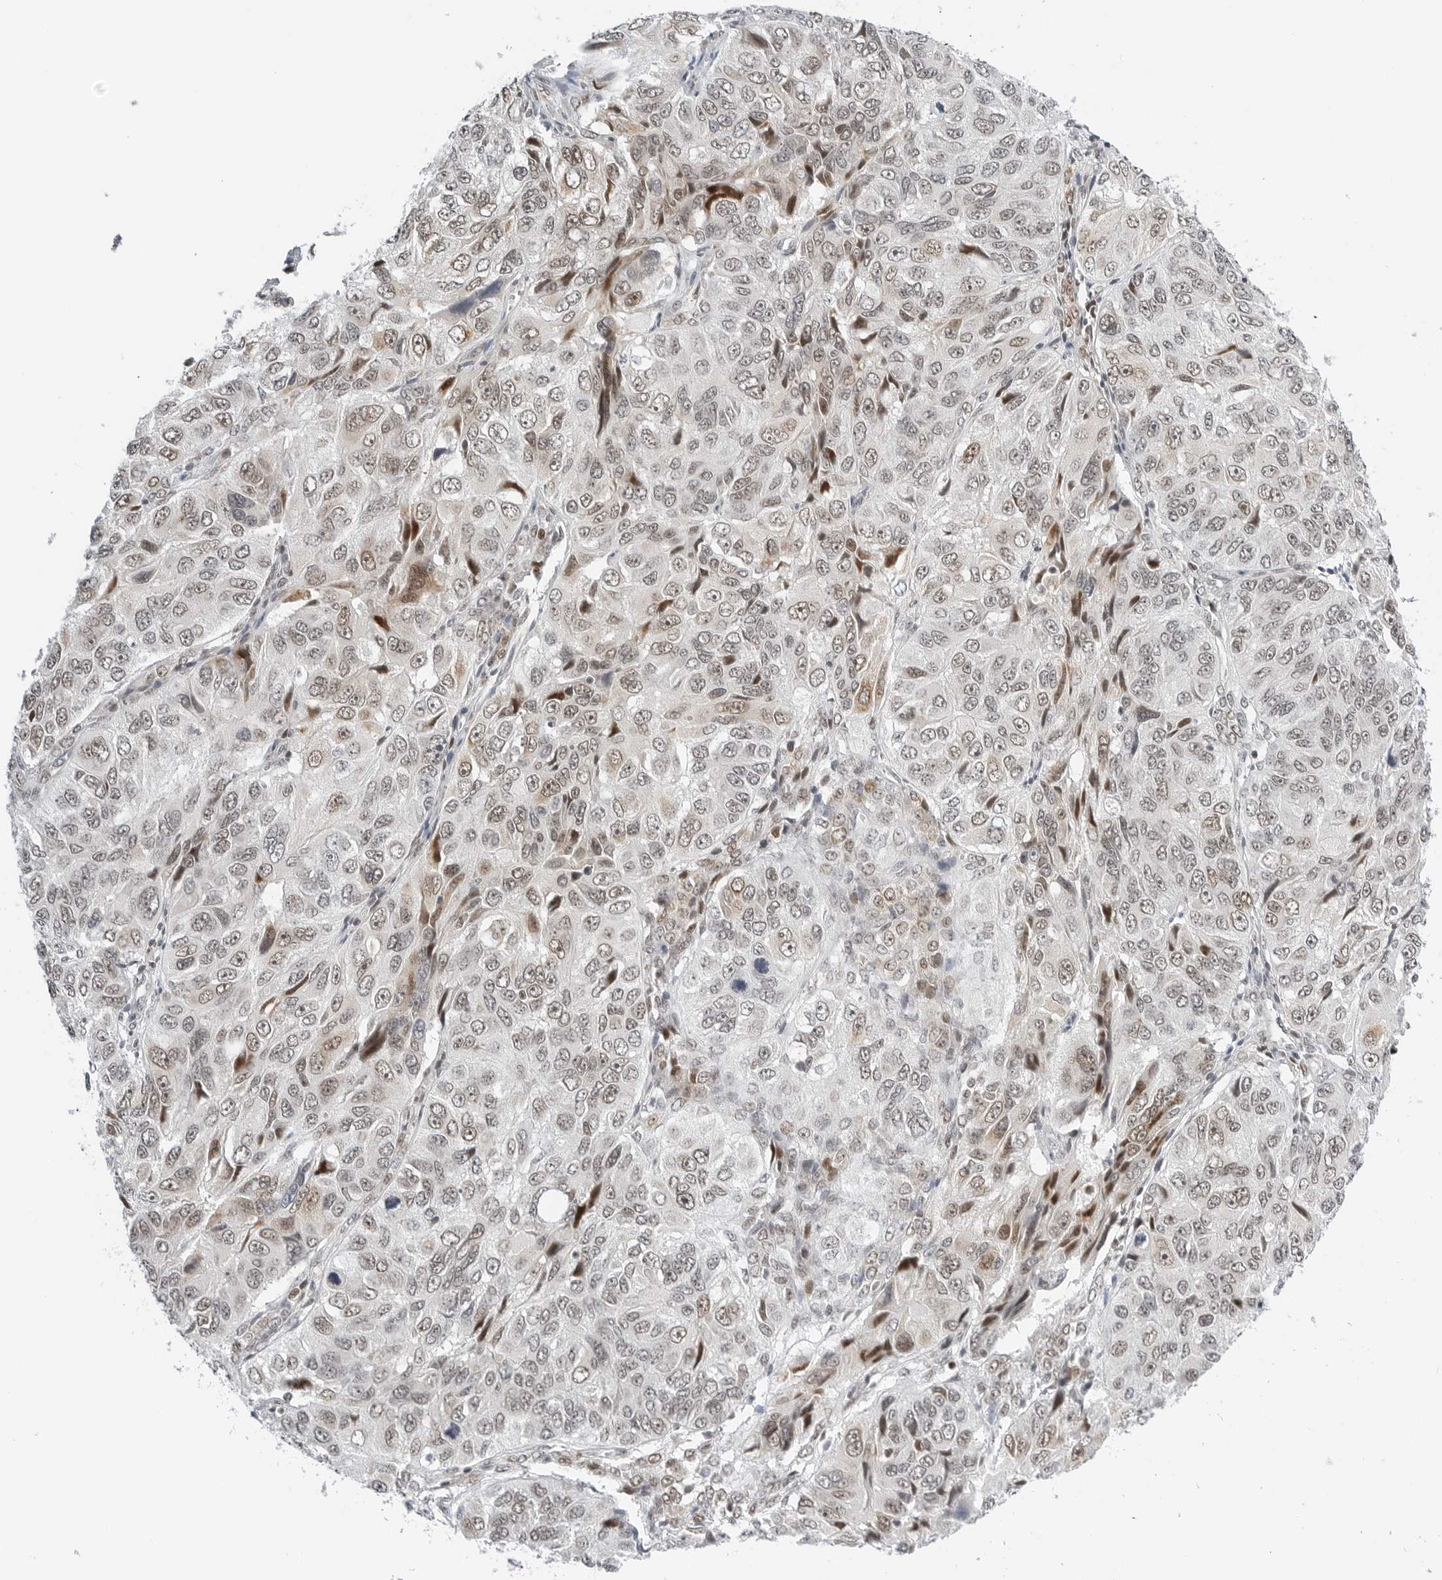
{"staining": {"intensity": "moderate", "quantity": "<25%", "location": "nuclear"}, "tissue": "ovarian cancer", "cell_type": "Tumor cells", "image_type": "cancer", "snomed": [{"axis": "morphology", "description": "Carcinoma, endometroid"}, {"axis": "topography", "description": "Ovary"}], "caption": "This micrograph reveals ovarian cancer (endometroid carcinoma) stained with IHC to label a protein in brown. The nuclear of tumor cells show moderate positivity for the protein. Nuclei are counter-stained blue.", "gene": "RIMKLA", "patient": {"sex": "female", "age": 51}}